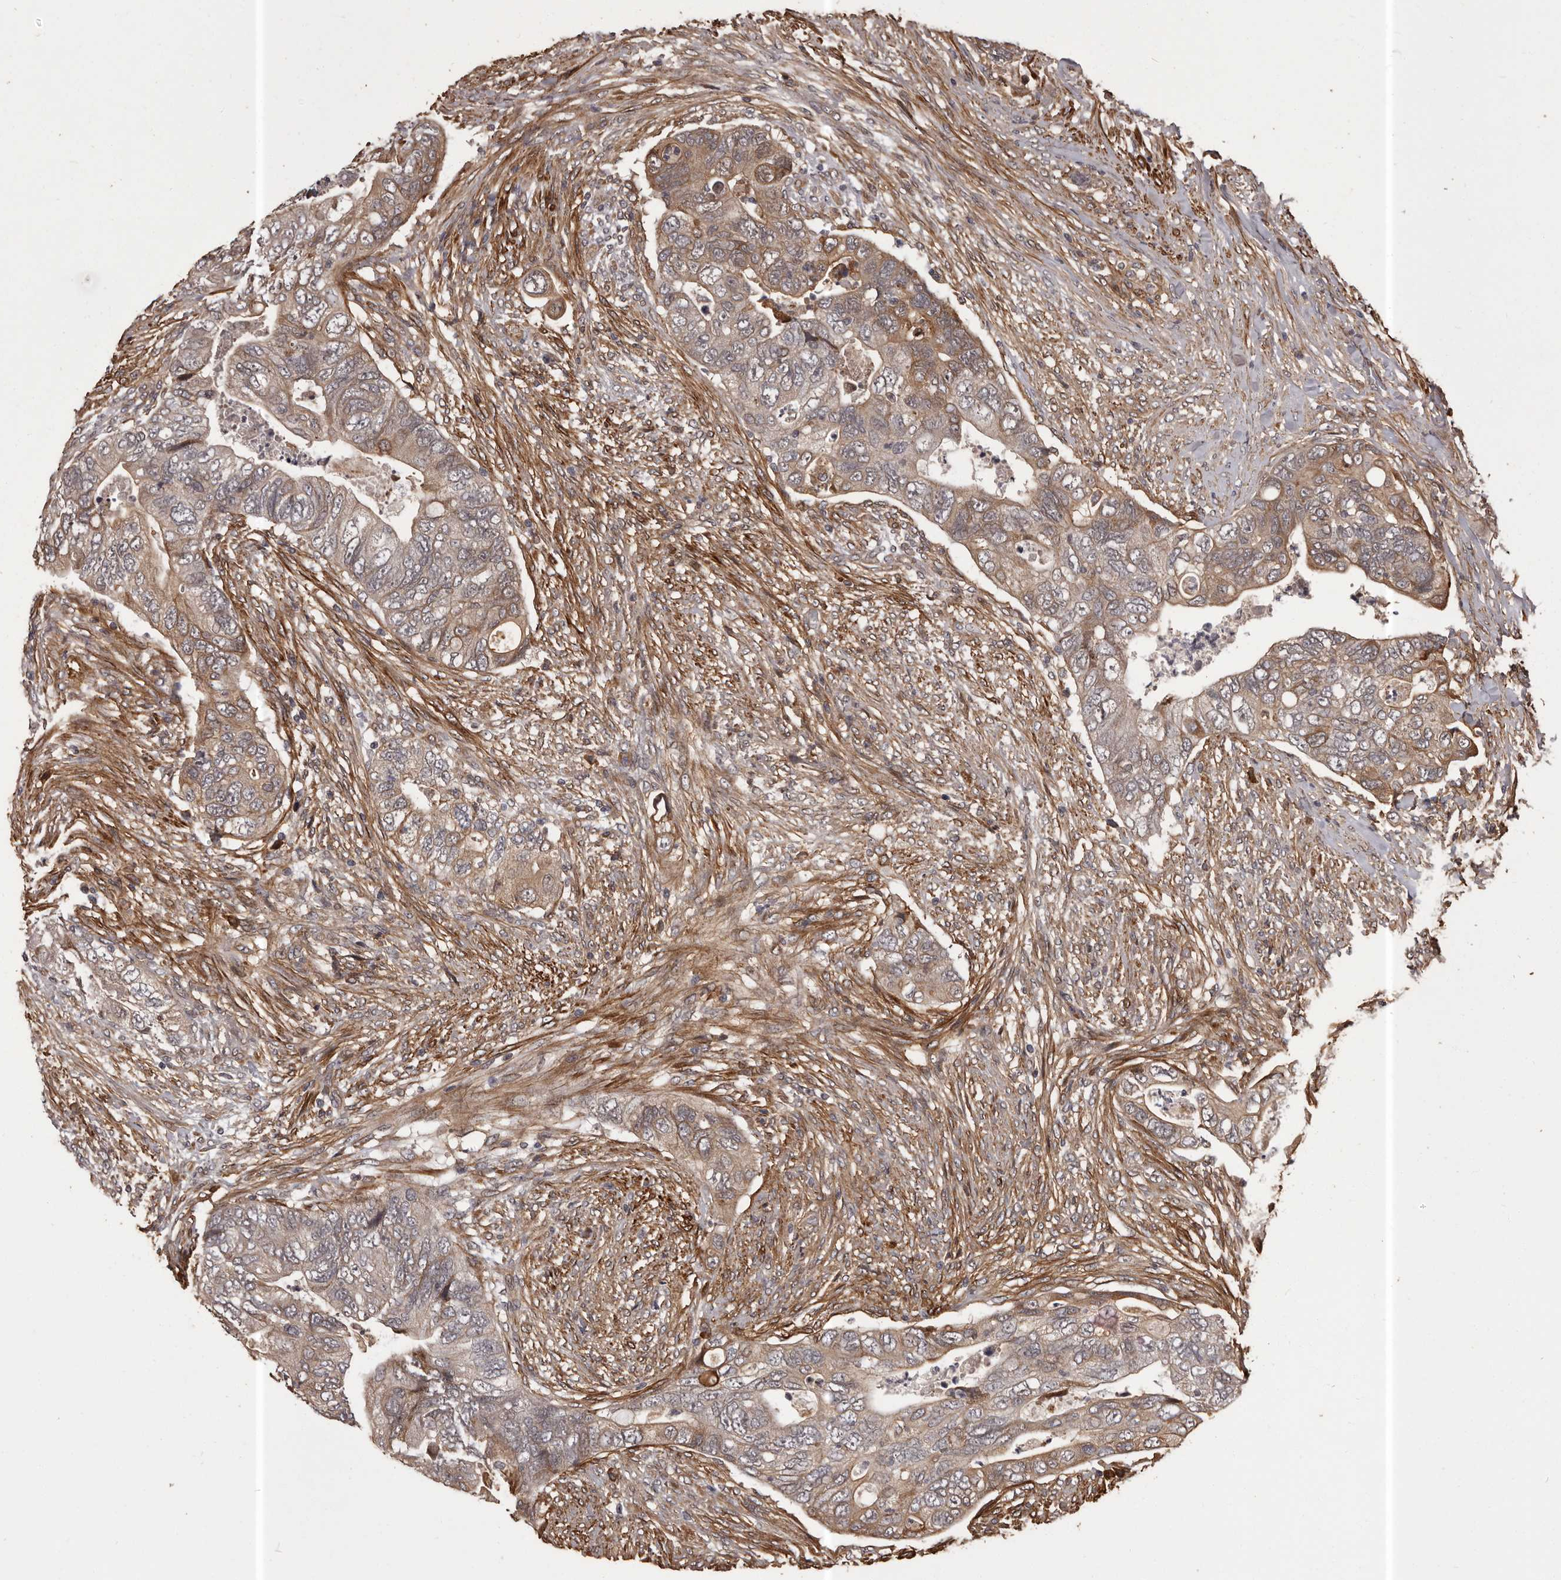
{"staining": {"intensity": "weak", "quantity": ">75%", "location": "cytoplasmic/membranous"}, "tissue": "colorectal cancer", "cell_type": "Tumor cells", "image_type": "cancer", "snomed": [{"axis": "morphology", "description": "Adenocarcinoma, NOS"}, {"axis": "topography", "description": "Rectum"}], "caption": "This is an image of IHC staining of colorectal cancer, which shows weak positivity in the cytoplasmic/membranous of tumor cells.", "gene": "SLITRK6", "patient": {"sex": "male", "age": 63}}